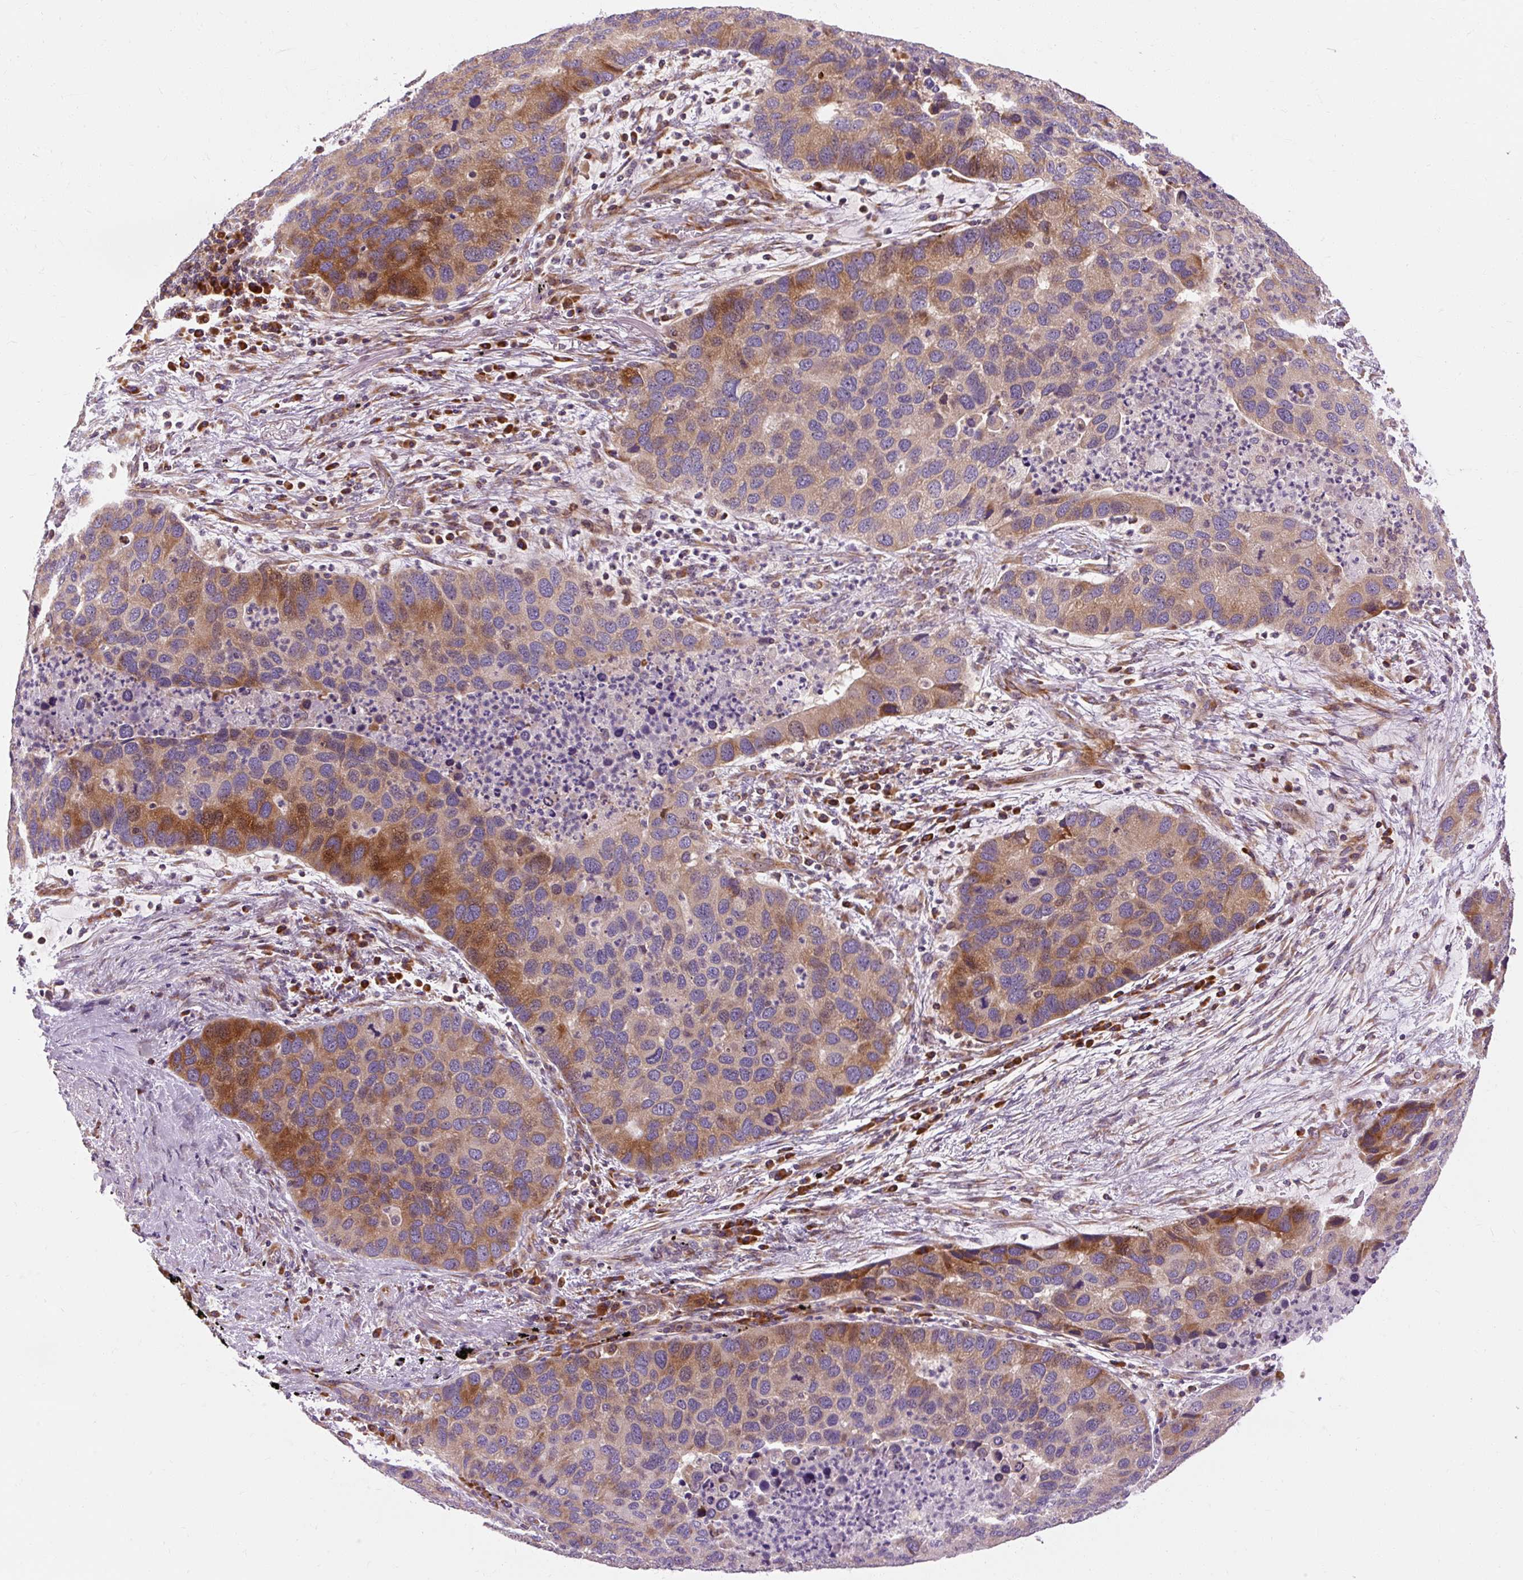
{"staining": {"intensity": "moderate", "quantity": "25%-75%", "location": "cytoplasmic/membranous"}, "tissue": "lung cancer", "cell_type": "Tumor cells", "image_type": "cancer", "snomed": [{"axis": "morphology", "description": "Aneuploidy"}, {"axis": "morphology", "description": "Adenocarcinoma, NOS"}, {"axis": "topography", "description": "Lymph node"}, {"axis": "topography", "description": "Lung"}], "caption": "Immunohistochemistry image of neoplastic tissue: human lung cancer (adenocarcinoma) stained using immunohistochemistry reveals medium levels of moderate protein expression localized specifically in the cytoplasmic/membranous of tumor cells, appearing as a cytoplasmic/membranous brown color.", "gene": "PRSS48", "patient": {"sex": "female", "age": 74}}